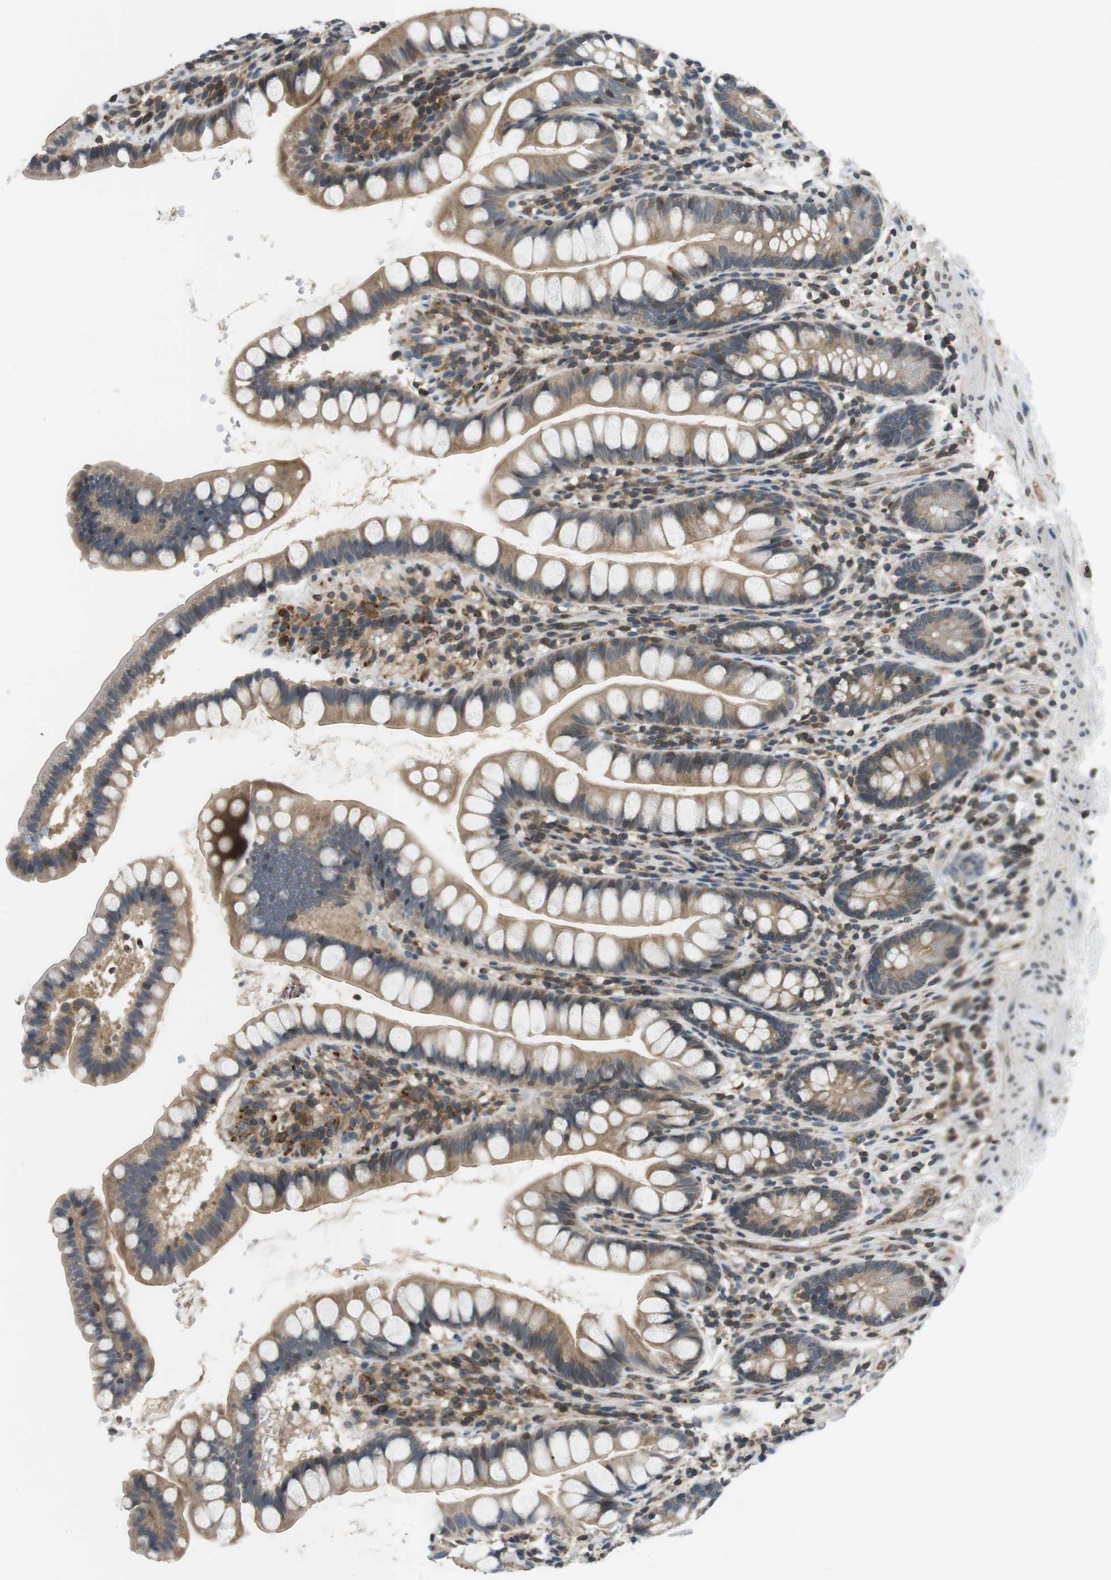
{"staining": {"intensity": "moderate", "quantity": ">75%", "location": "cytoplasmic/membranous"}, "tissue": "small intestine", "cell_type": "Glandular cells", "image_type": "normal", "snomed": [{"axis": "morphology", "description": "Normal tissue, NOS"}, {"axis": "topography", "description": "Small intestine"}], "caption": "A high-resolution histopathology image shows immunohistochemistry (IHC) staining of benign small intestine, which displays moderate cytoplasmic/membranous expression in approximately >75% of glandular cells. Using DAB (brown) and hematoxylin (blue) stains, captured at high magnification using brightfield microscopy.", "gene": "TMX4", "patient": {"sex": "female", "age": 84}}